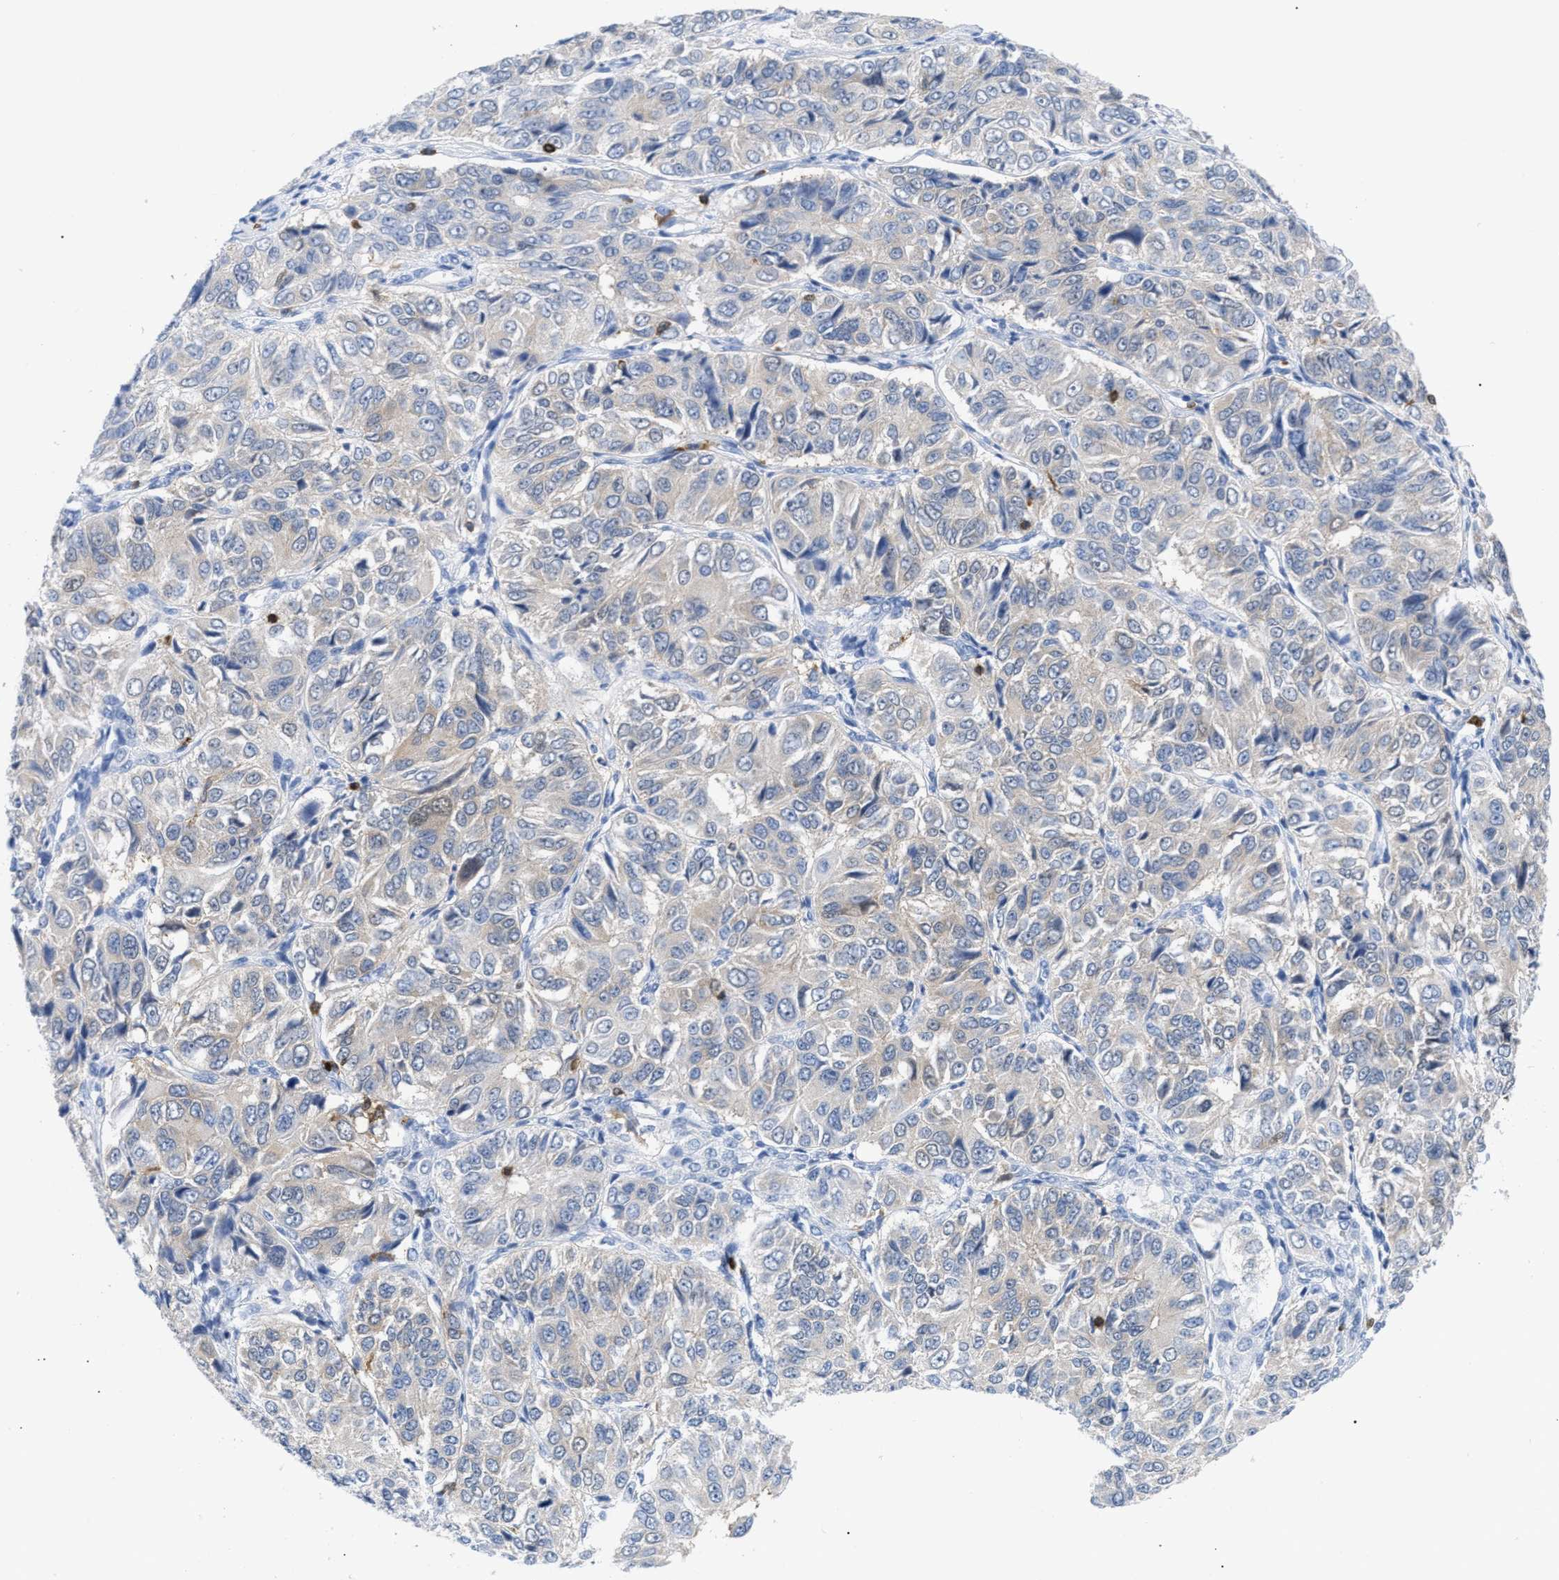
{"staining": {"intensity": "negative", "quantity": "none", "location": "none"}, "tissue": "ovarian cancer", "cell_type": "Tumor cells", "image_type": "cancer", "snomed": [{"axis": "morphology", "description": "Carcinoma, endometroid"}, {"axis": "topography", "description": "Ovary"}], "caption": "This is an immunohistochemistry photomicrograph of human ovarian endometroid carcinoma. There is no staining in tumor cells.", "gene": "LCP1", "patient": {"sex": "female", "age": 51}}